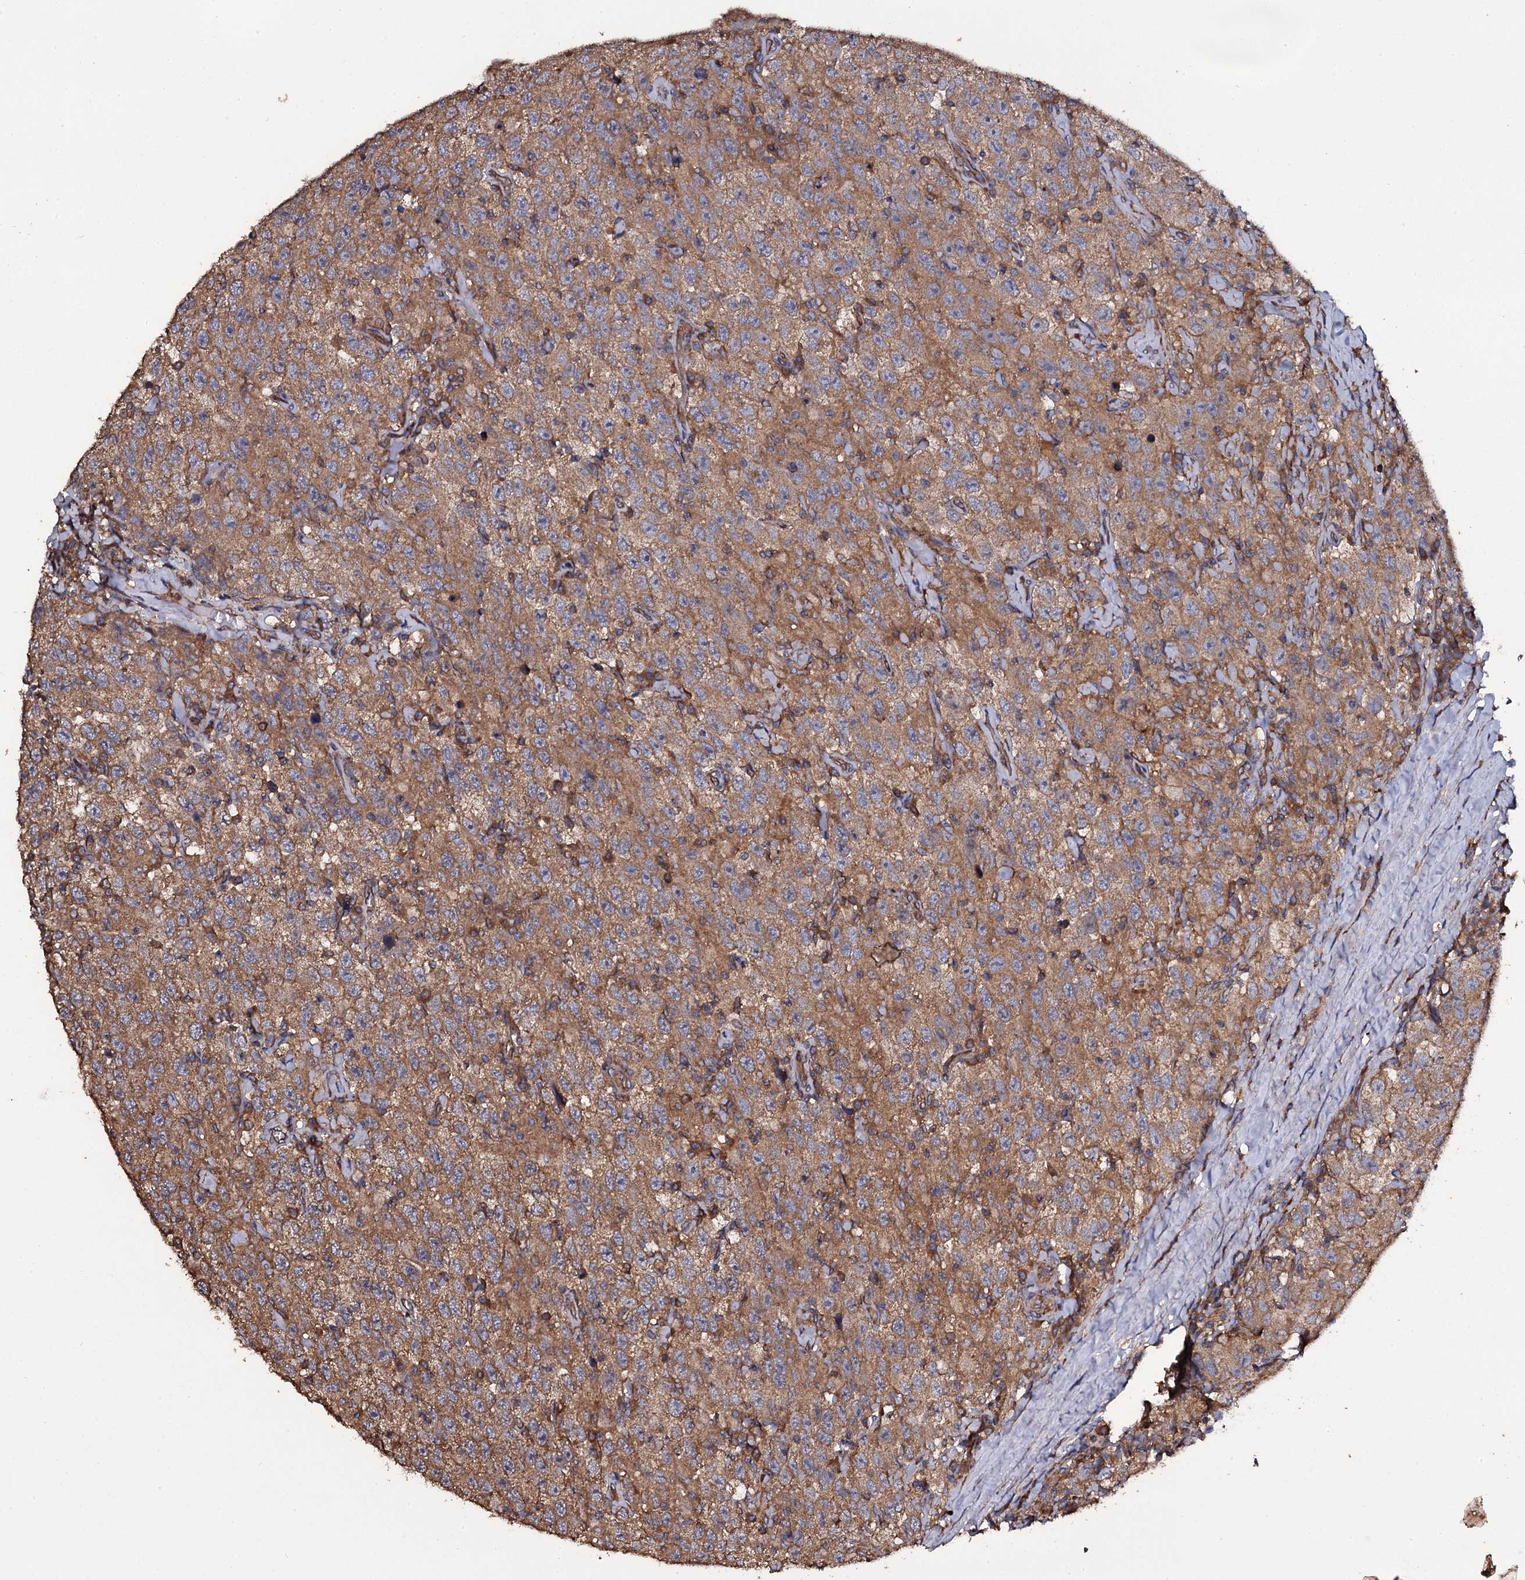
{"staining": {"intensity": "moderate", "quantity": ">75%", "location": "cytoplasmic/membranous"}, "tissue": "testis cancer", "cell_type": "Tumor cells", "image_type": "cancer", "snomed": [{"axis": "morphology", "description": "Seminoma, NOS"}, {"axis": "topography", "description": "Testis"}], "caption": "IHC micrograph of human seminoma (testis) stained for a protein (brown), which displays medium levels of moderate cytoplasmic/membranous expression in about >75% of tumor cells.", "gene": "TTC23", "patient": {"sex": "male", "age": 41}}